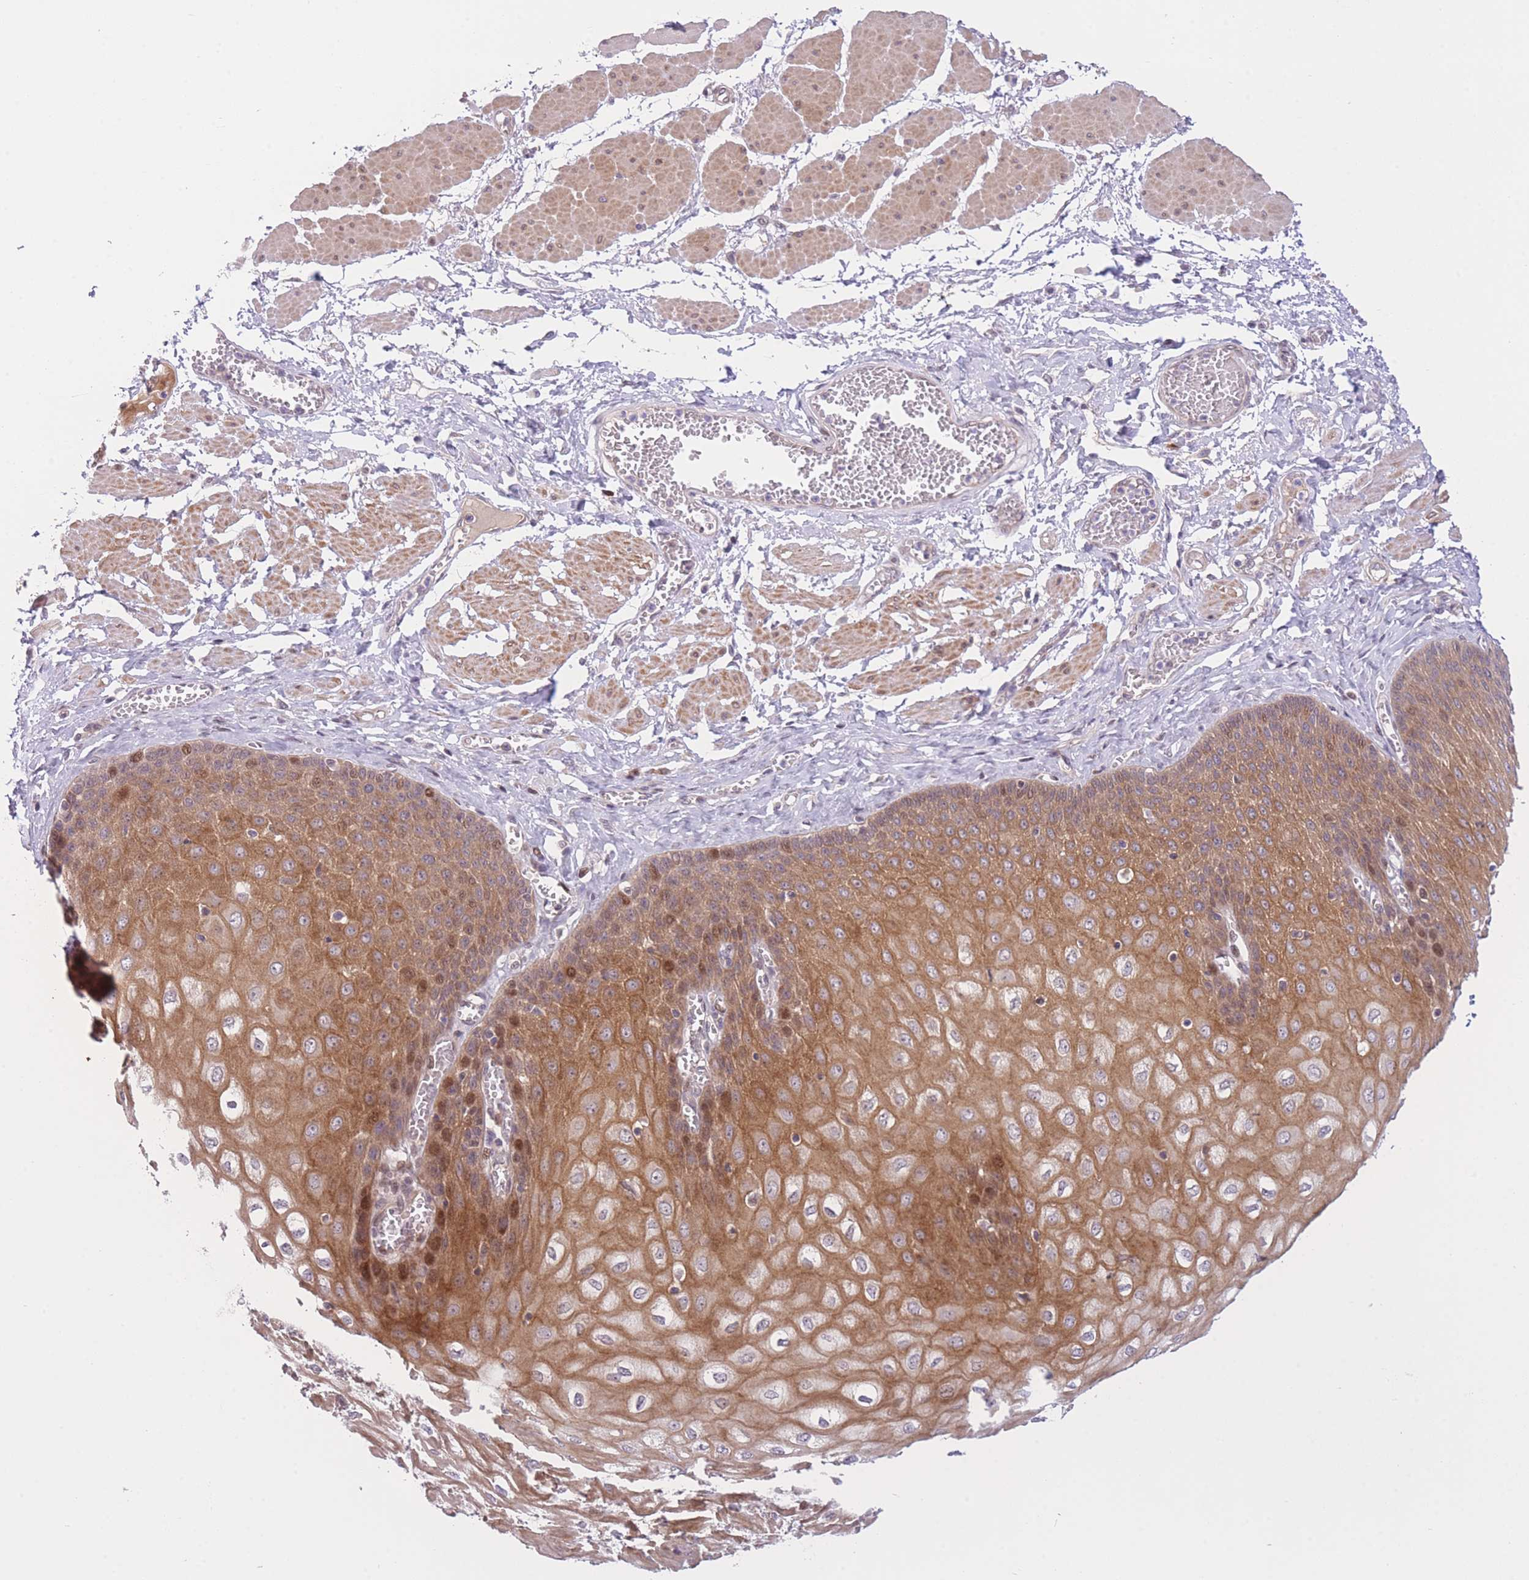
{"staining": {"intensity": "moderate", "quantity": ">75%", "location": "cytoplasmic/membranous,nuclear"}, "tissue": "esophagus", "cell_type": "Squamous epithelial cells", "image_type": "normal", "snomed": [{"axis": "morphology", "description": "Normal tissue, NOS"}, {"axis": "topography", "description": "Esophagus"}], "caption": "Protein expression analysis of unremarkable esophagus reveals moderate cytoplasmic/membranous,nuclear expression in about >75% of squamous epithelial cells. (DAB IHC with brightfield microscopy, high magnification).", "gene": "CDC25B", "patient": {"sex": "male", "age": 60}}